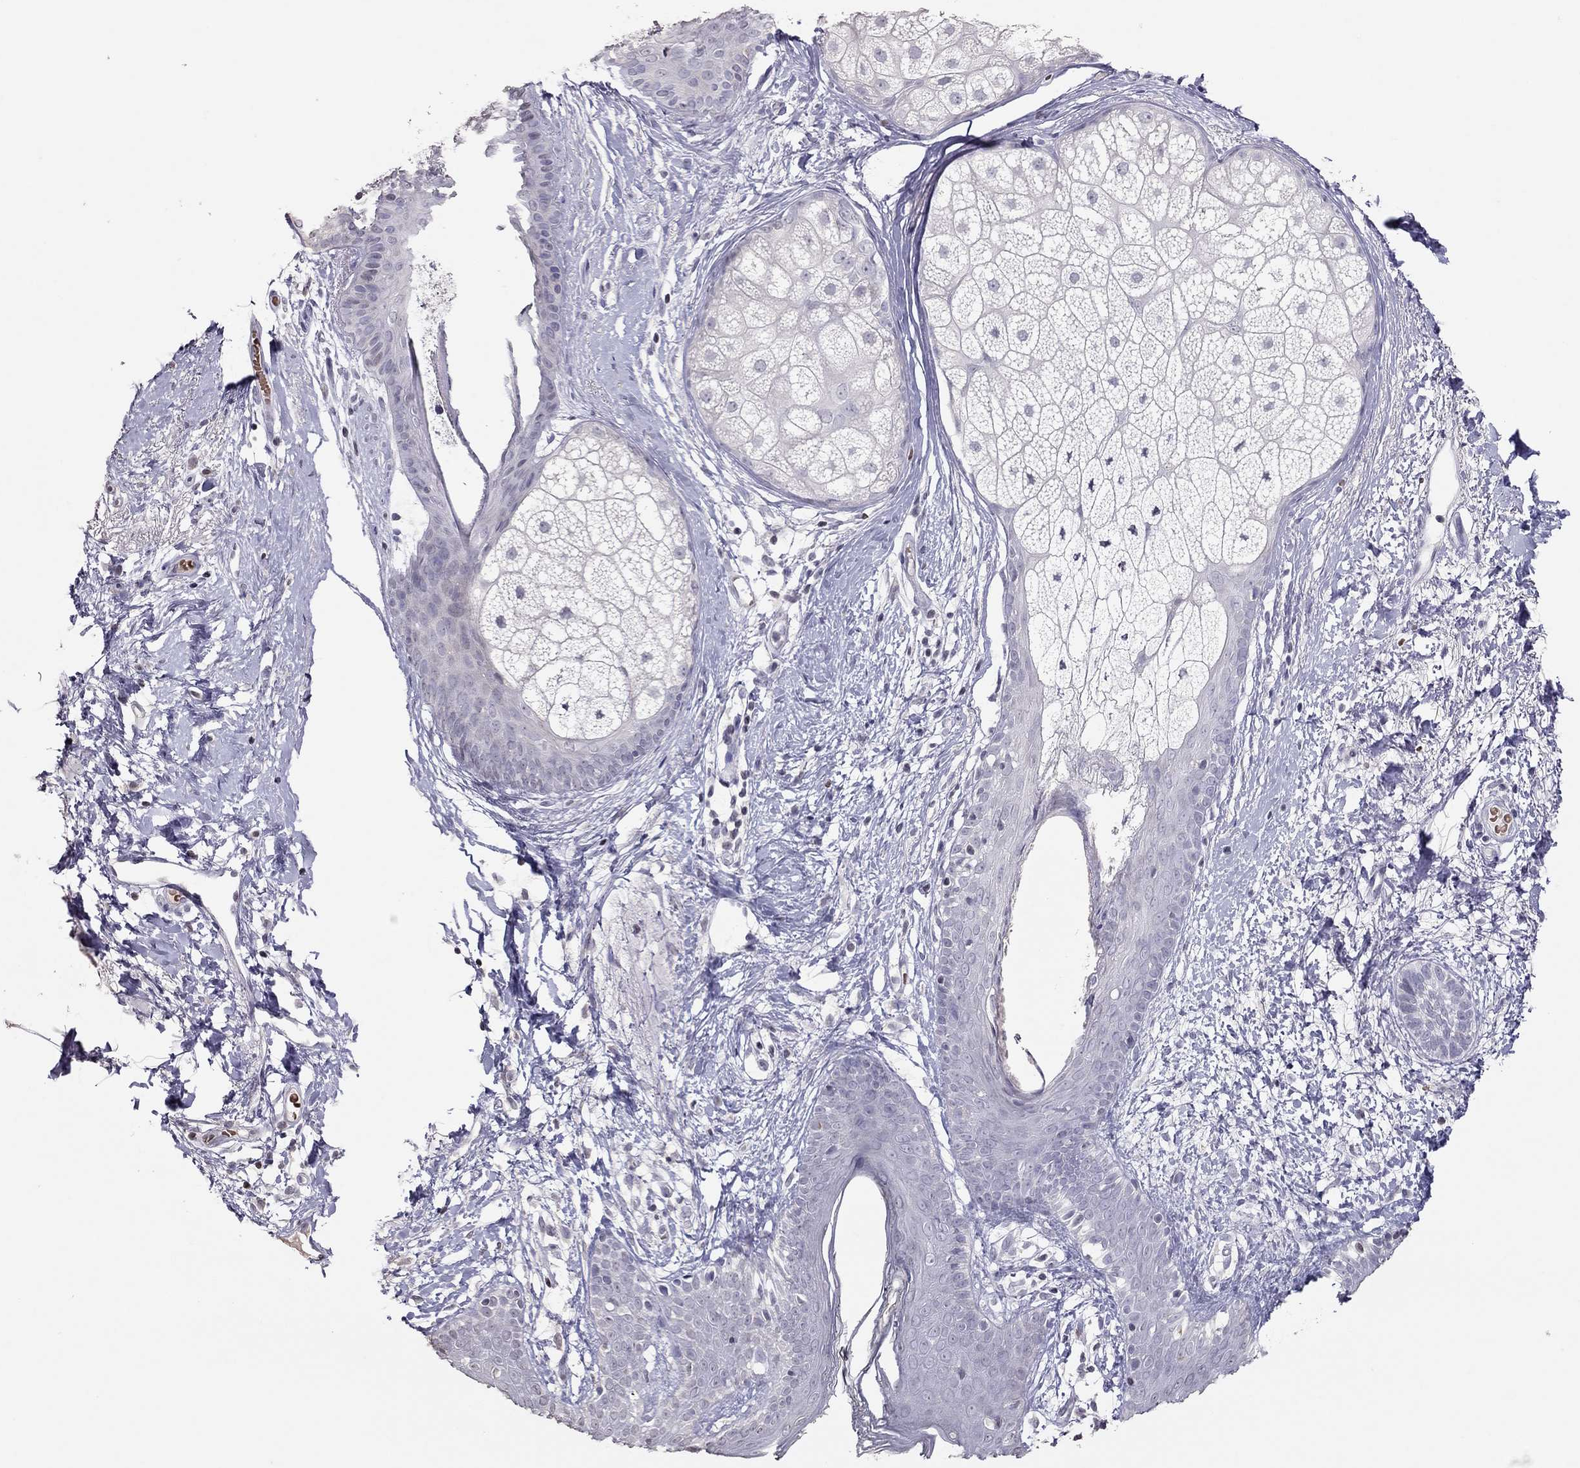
{"staining": {"intensity": "negative", "quantity": "none", "location": "none"}, "tissue": "skin cancer", "cell_type": "Tumor cells", "image_type": "cancer", "snomed": [{"axis": "morphology", "description": "Normal tissue, NOS"}, {"axis": "morphology", "description": "Basal cell carcinoma"}, {"axis": "topography", "description": "Skin"}], "caption": "A photomicrograph of basal cell carcinoma (skin) stained for a protein shows no brown staining in tumor cells. The staining is performed using DAB brown chromogen with nuclei counter-stained in using hematoxylin.", "gene": "TSHB", "patient": {"sex": "male", "age": 84}}